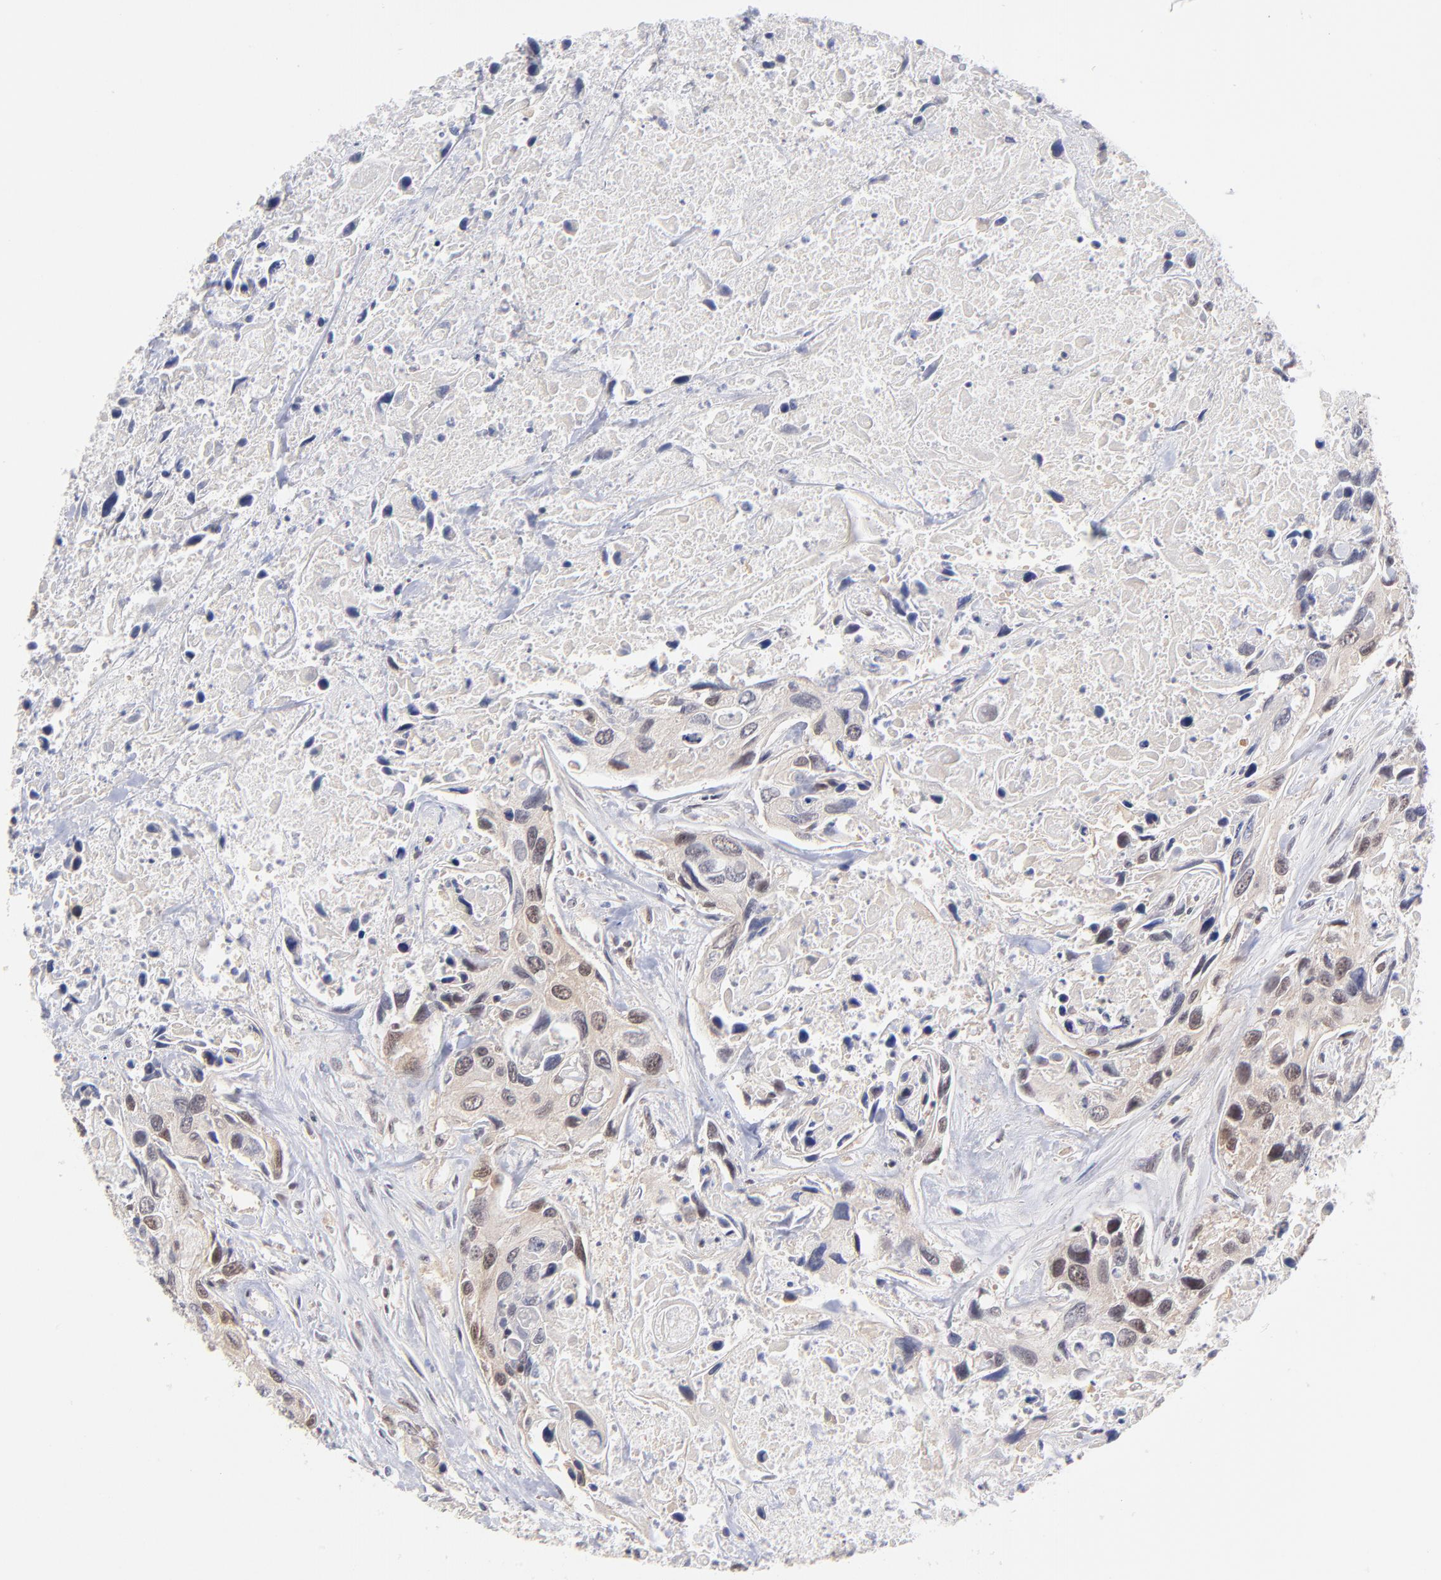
{"staining": {"intensity": "moderate", "quantity": ">75%", "location": "cytoplasmic/membranous,nuclear"}, "tissue": "urothelial cancer", "cell_type": "Tumor cells", "image_type": "cancer", "snomed": [{"axis": "morphology", "description": "Urothelial carcinoma, High grade"}, {"axis": "topography", "description": "Urinary bladder"}], "caption": "Immunohistochemistry (DAB) staining of urothelial carcinoma (high-grade) shows moderate cytoplasmic/membranous and nuclear protein expression in about >75% of tumor cells. (brown staining indicates protein expression, while blue staining denotes nuclei).", "gene": "UBE2E3", "patient": {"sex": "male", "age": 71}}